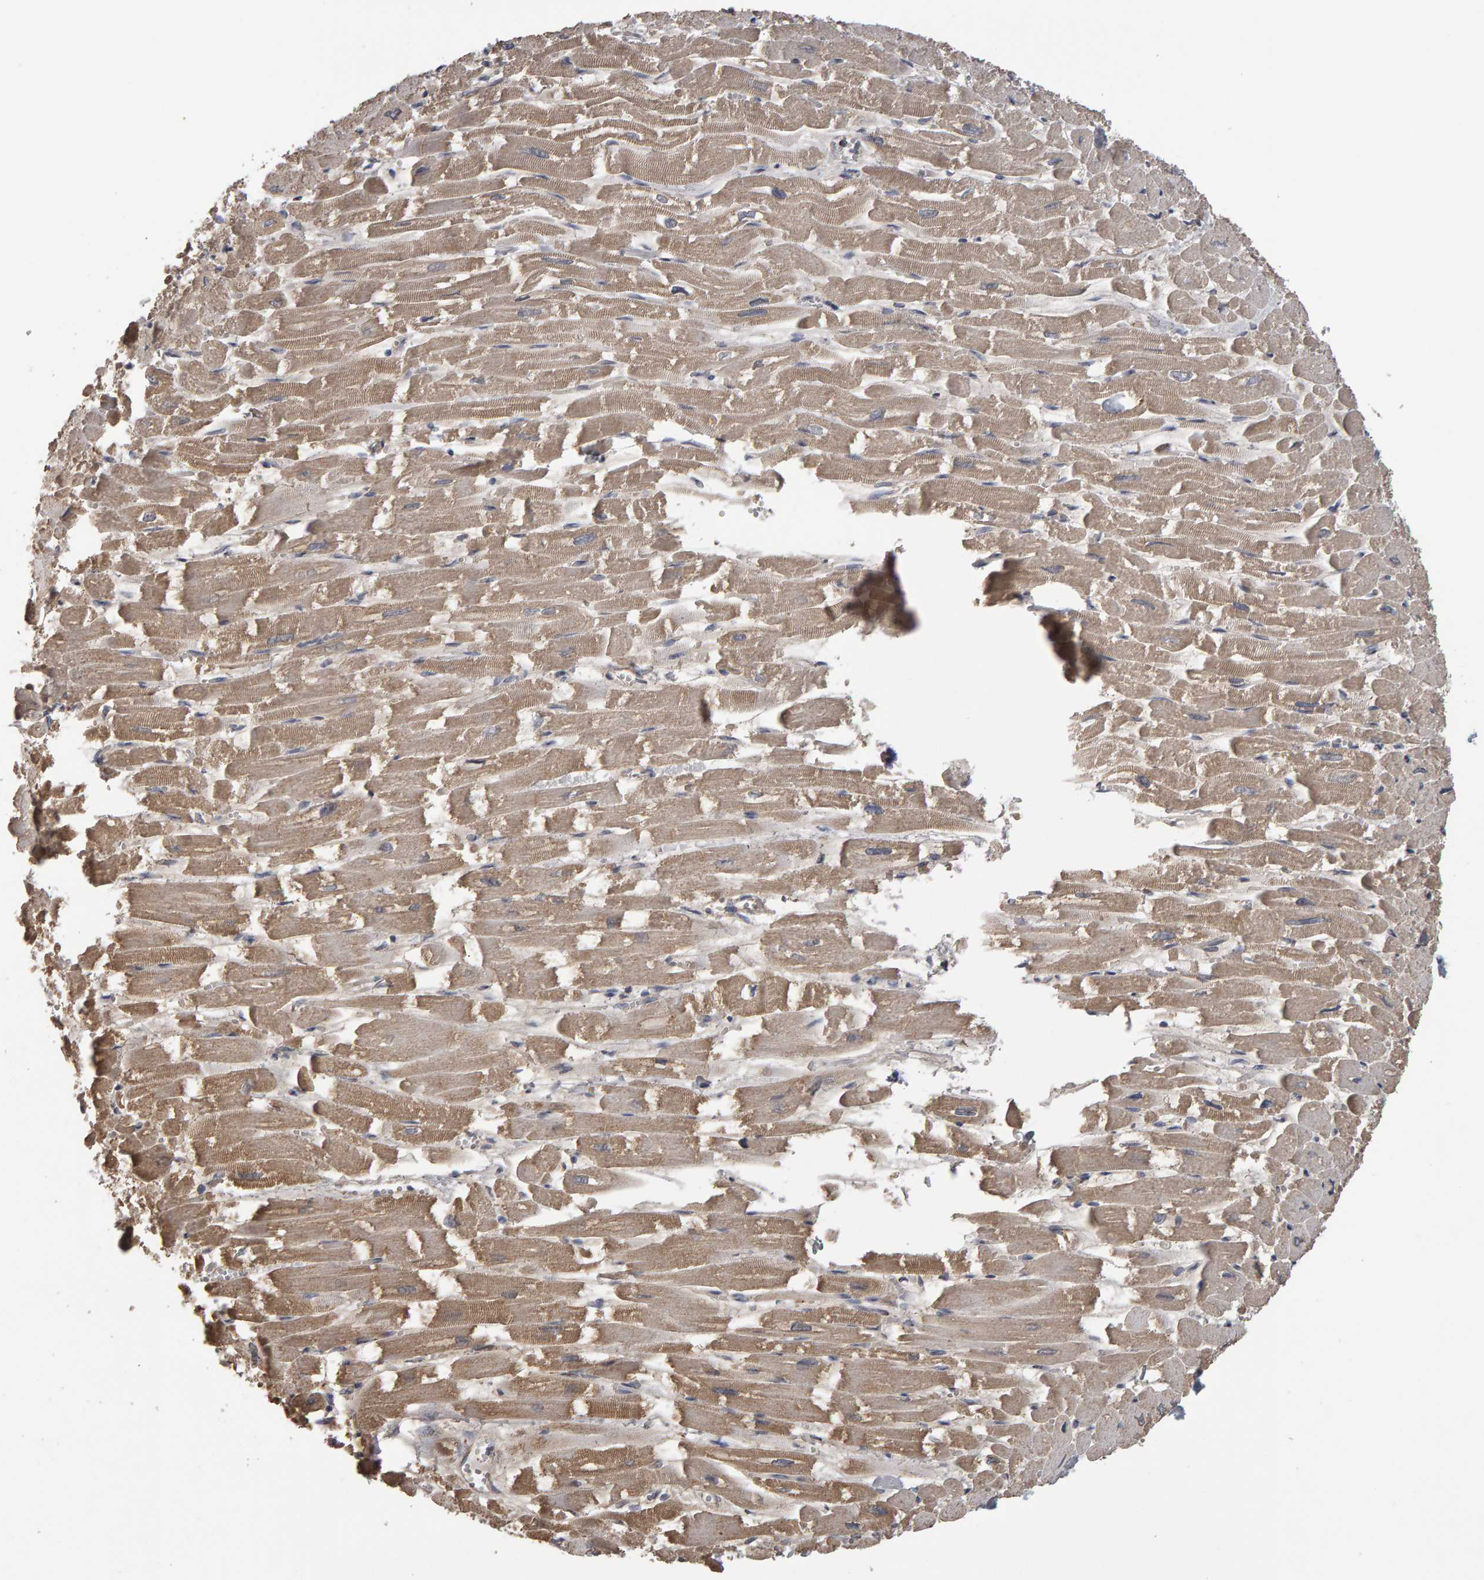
{"staining": {"intensity": "moderate", "quantity": "25%-75%", "location": "cytoplasmic/membranous"}, "tissue": "heart muscle", "cell_type": "Cardiomyocytes", "image_type": "normal", "snomed": [{"axis": "morphology", "description": "Normal tissue, NOS"}, {"axis": "topography", "description": "Heart"}], "caption": "High-power microscopy captured an immunohistochemistry photomicrograph of normal heart muscle, revealing moderate cytoplasmic/membranous staining in approximately 25%-75% of cardiomyocytes. (brown staining indicates protein expression, while blue staining denotes nuclei).", "gene": "TOM1L1", "patient": {"sex": "male", "age": 54}}